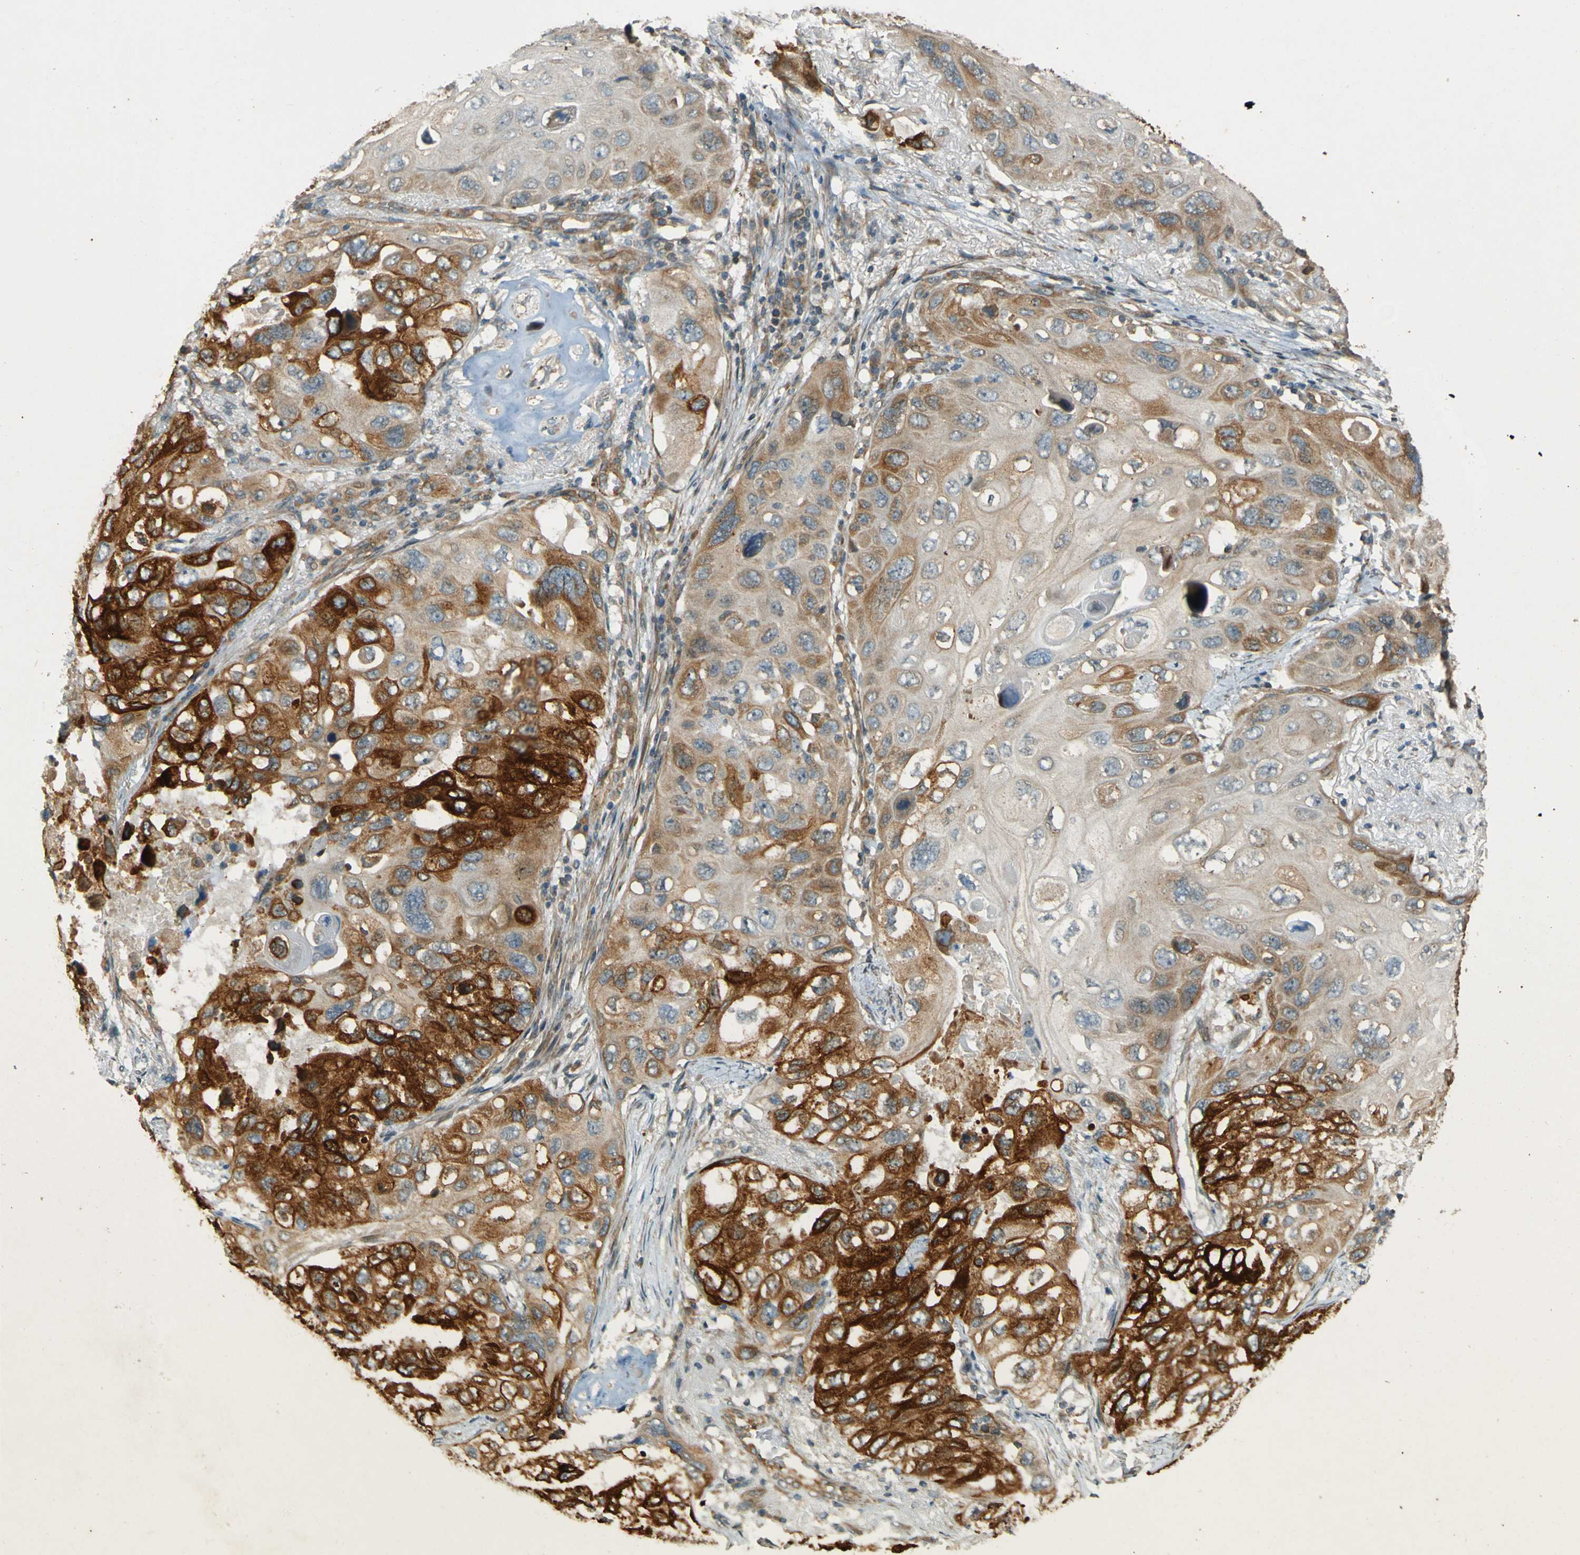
{"staining": {"intensity": "strong", "quantity": "25%-75%", "location": "cytoplasmic/membranous"}, "tissue": "lung cancer", "cell_type": "Tumor cells", "image_type": "cancer", "snomed": [{"axis": "morphology", "description": "Squamous cell carcinoma, NOS"}, {"axis": "topography", "description": "Lung"}], "caption": "Immunohistochemistry of human lung squamous cell carcinoma demonstrates high levels of strong cytoplasmic/membranous staining in approximately 25%-75% of tumor cells.", "gene": "LPCAT1", "patient": {"sex": "female", "age": 73}}